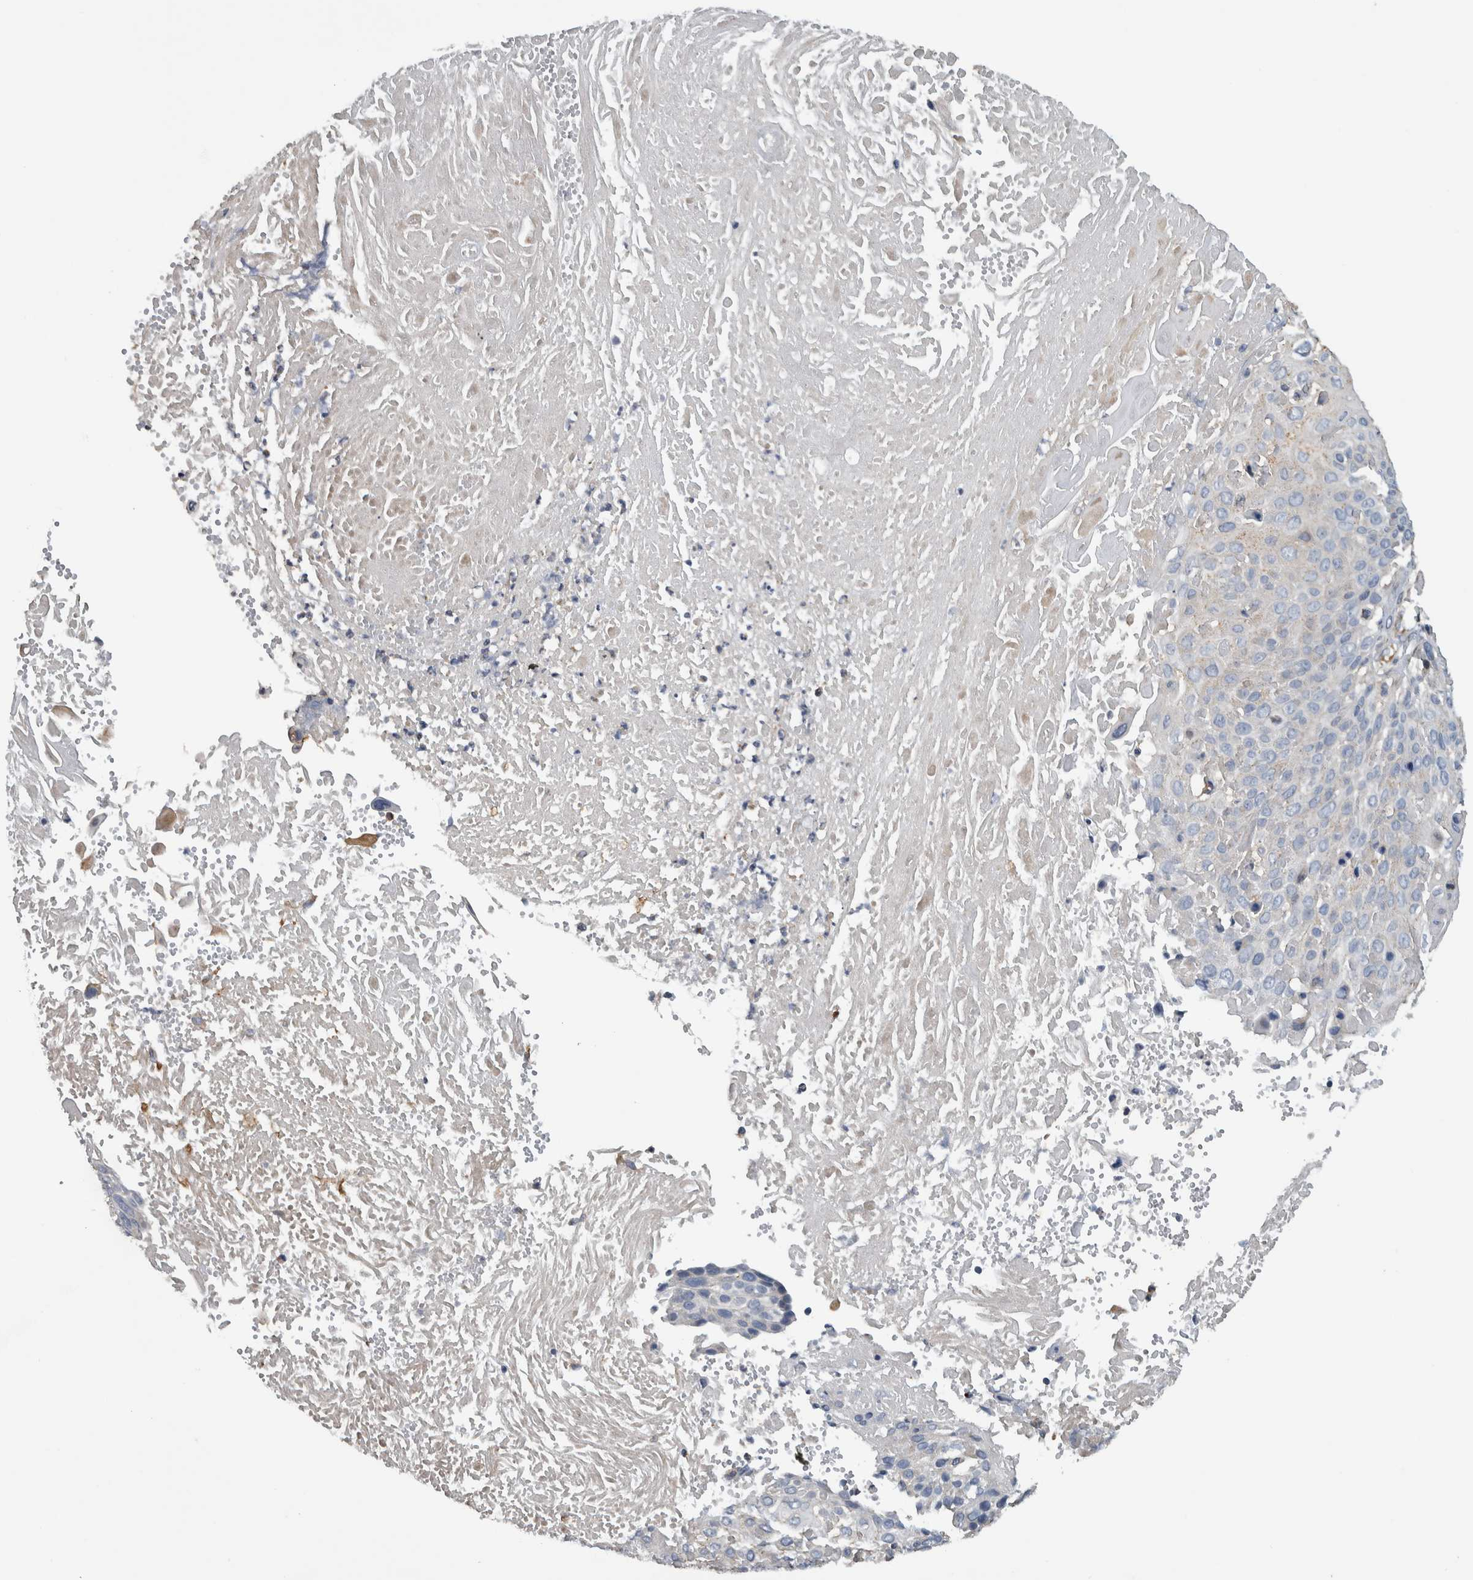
{"staining": {"intensity": "negative", "quantity": "none", "location": "none"}, "tissue": "cervical cancer", "cell_type": "Tumor cells", "image_type": "cancer", "snomed": [{"axis": "morphology", "description": "Squamous cell carcinoma, NOS"}, {"axis": "topography", "description": "Cervix"}], "caption": "Tumor cells show no significant protein expression in cervical cancer. Brightfield microscopy of immunohistochemistry stained with DAB (brown) and hematoxylin (blue), captured at high magnification.", "gene": "NT5C2", "patient": {"sex": "female", "age": 74}}